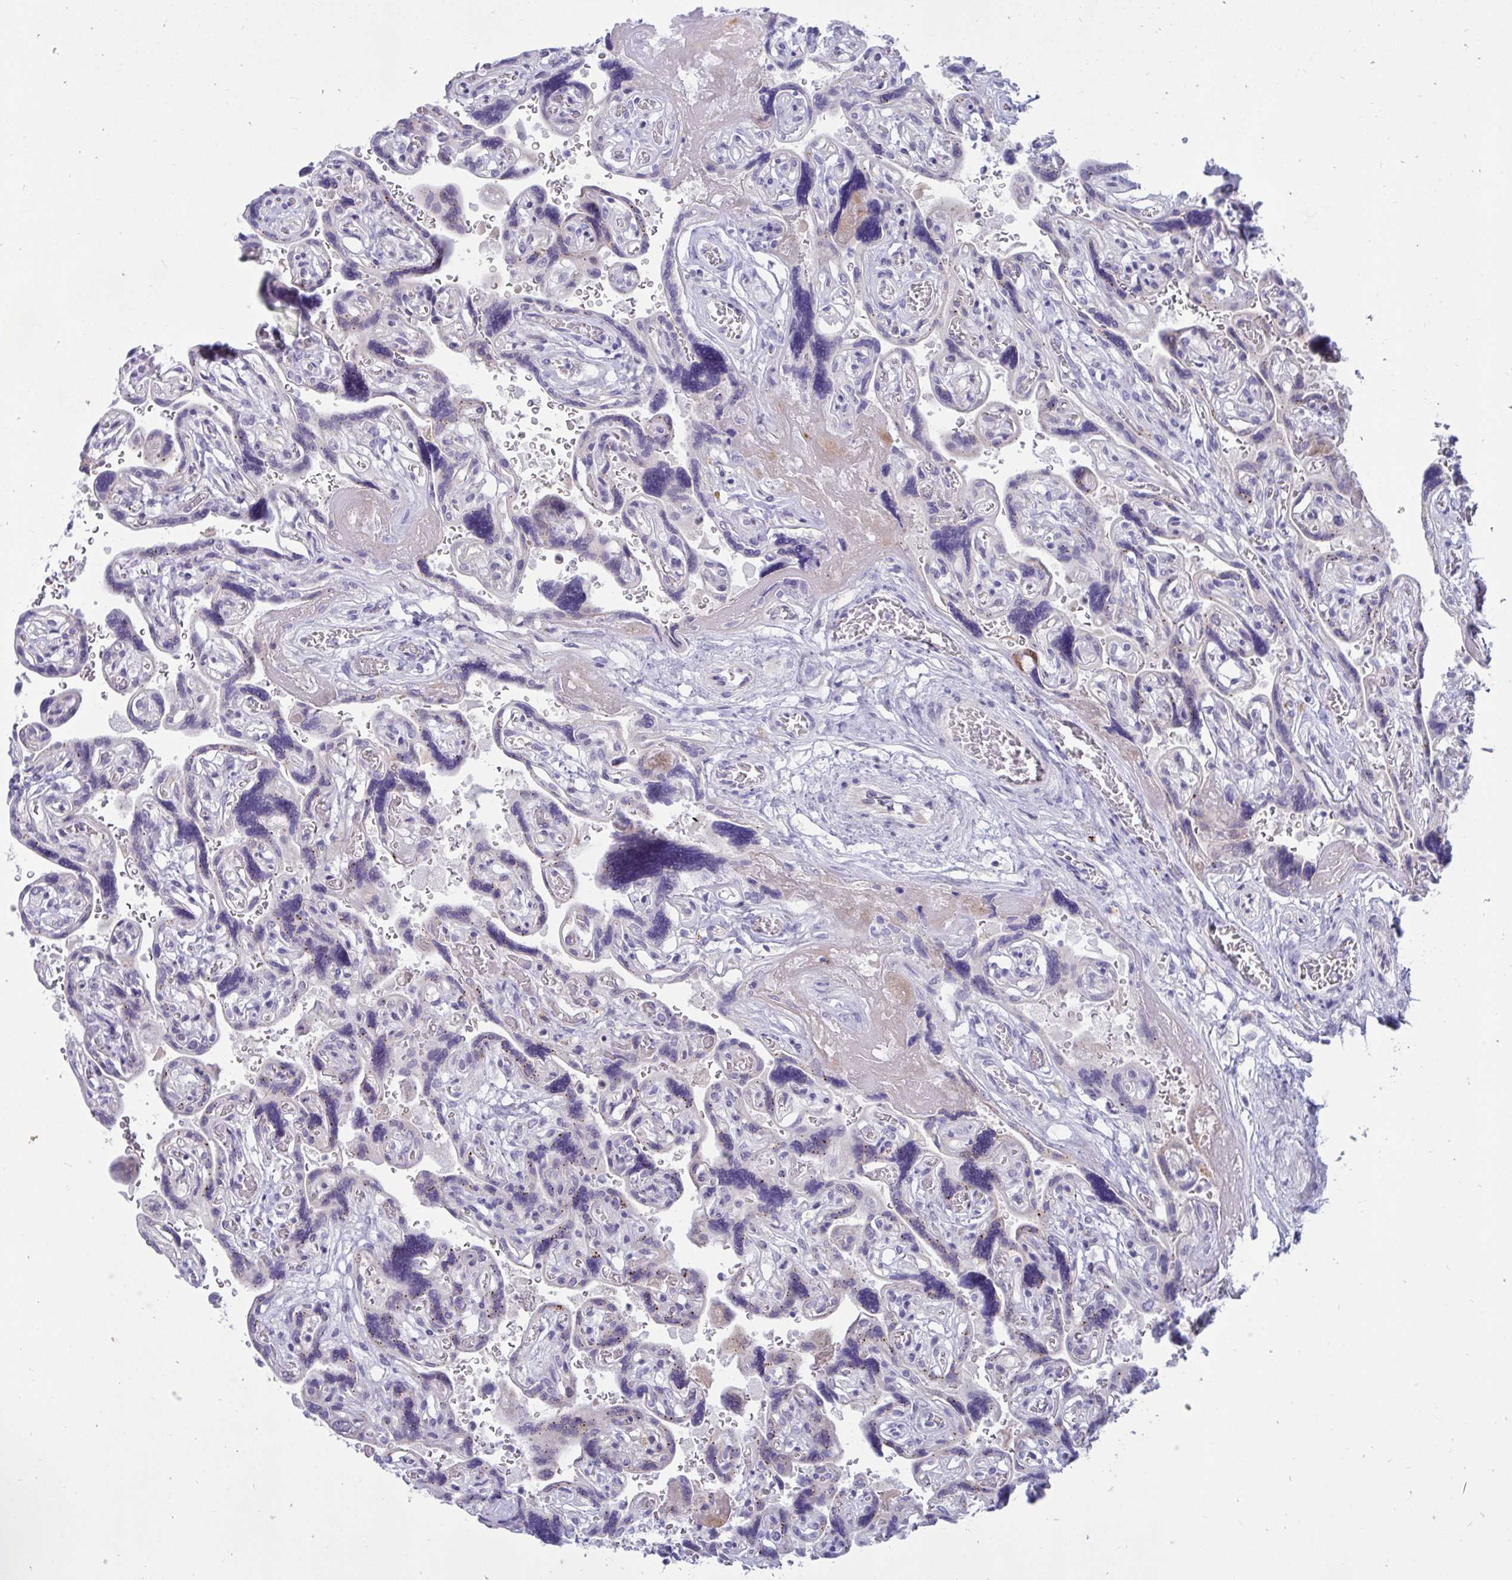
{"staining": {"intensity": "negative", "quantity": "none", "location": "none"}, "tissue": "placenta", "cell_type": "Decidual cells", "image_type": "normal", "snomed": [{"axis": "morphology", "description": "Normal tissue, NOS"}, {"axis": "topography", "description": "Placenta"}], "caption": "Immunohistochemical staining of unremarkable human placenta displays no significant expression in decidual cells.", "gene": "FAM219B", "patient": {"sex": "female", "age": 32}}